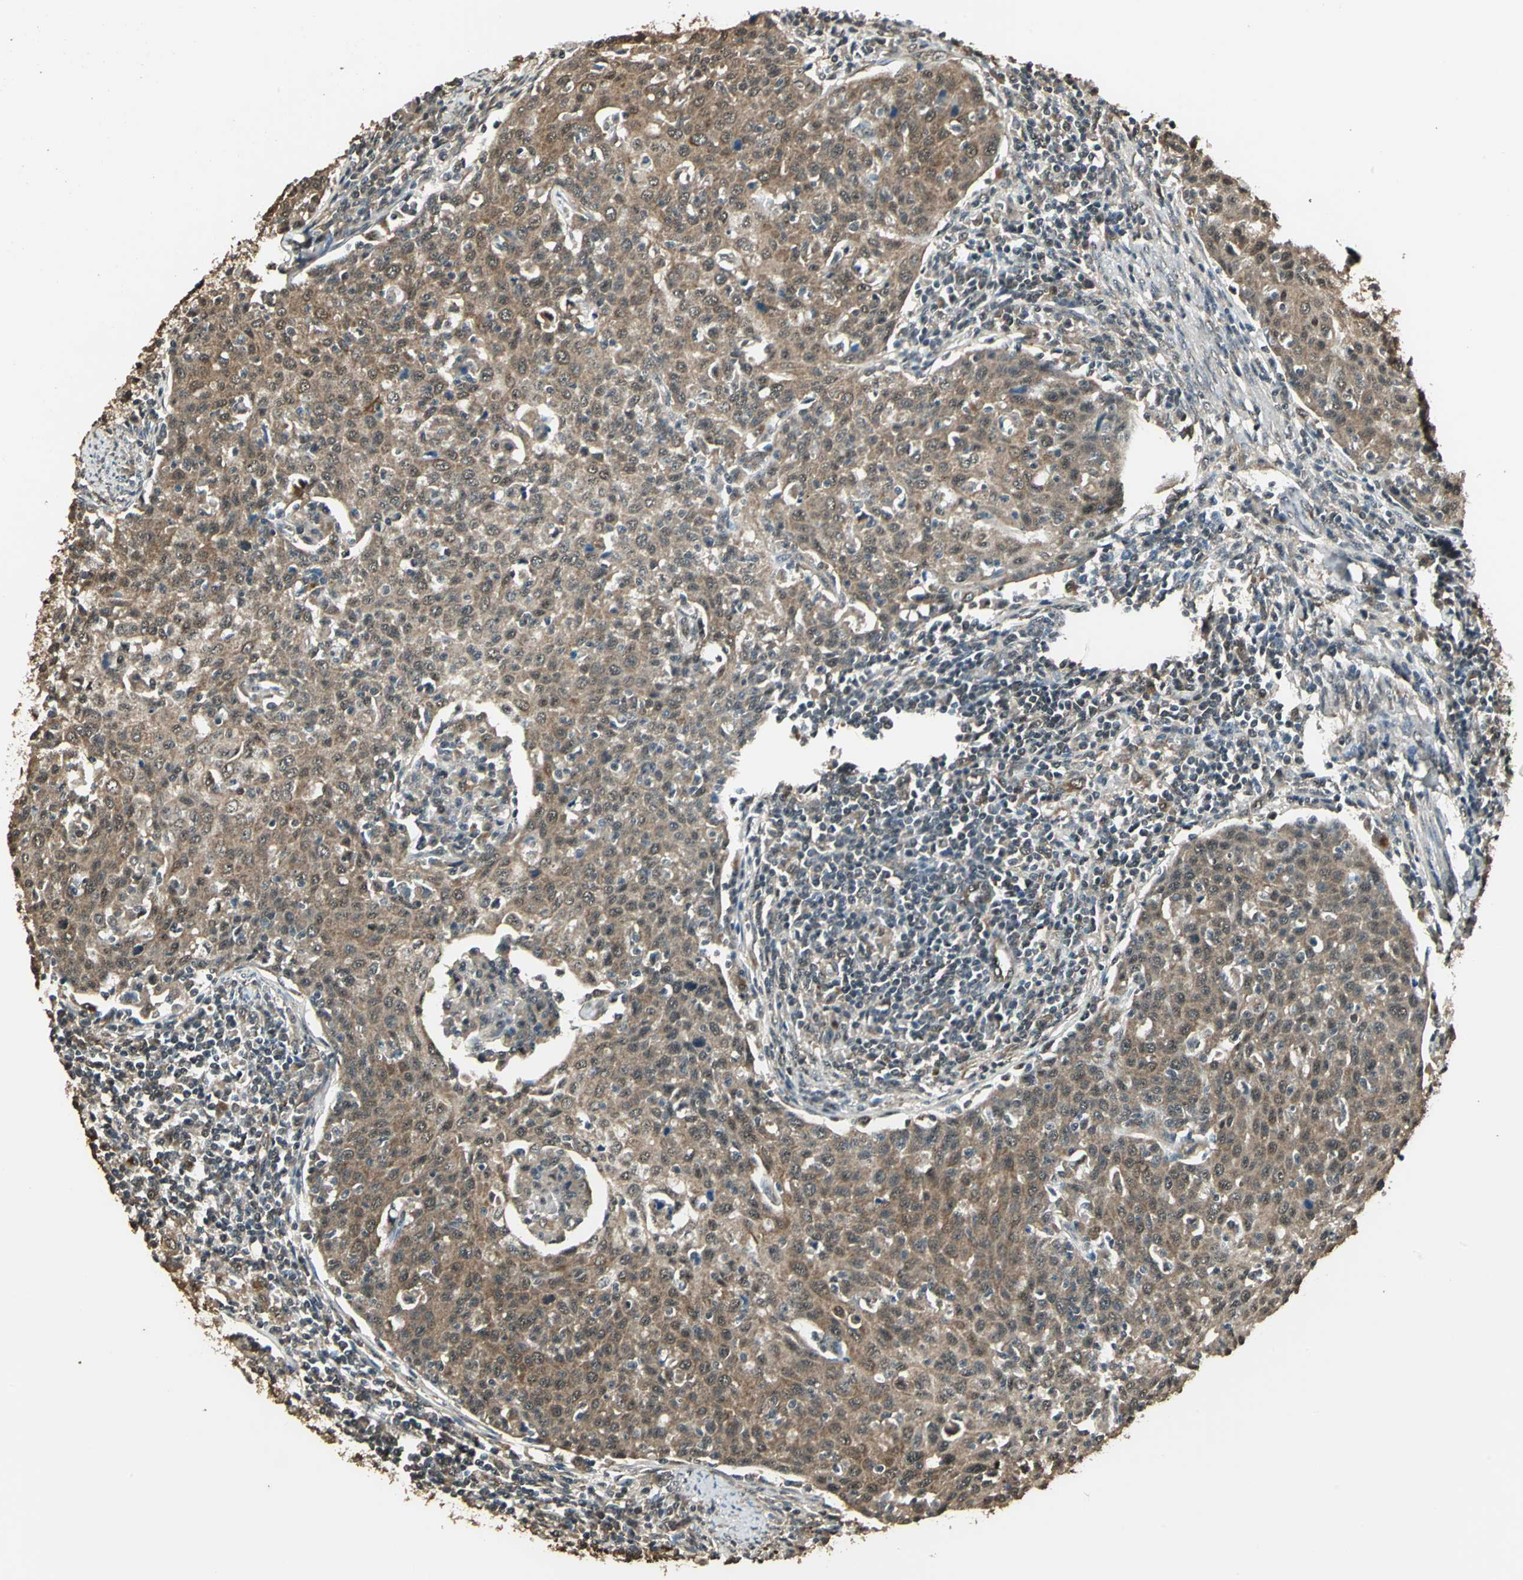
{"staining": {"intensity": "moderate", "quantity": ">75%", "location": "cytoplasmic/membranous"}, "tissue": "cervical cancer", "cell_type": "Tumor cells", "image_type": "cancer", "snomed": [{"axis": "morphology", "description": "Squamous cell carcinoma, NOS"}, {"axis": "topography", "description": "Cervix"}], "caption": "Immunohistochemistry image of neoplastic tissue: cervical cancer stained using immunohistochemistry (IHC) demonstrates medium levels of moderate protein expression localized specifically in the cytoplasmic/membranous of tumor cells, appearing as a cytoplasmic/membranous brown color.", "gene": "UCHL5", "patient": {"sex": "female", "age": 38}}